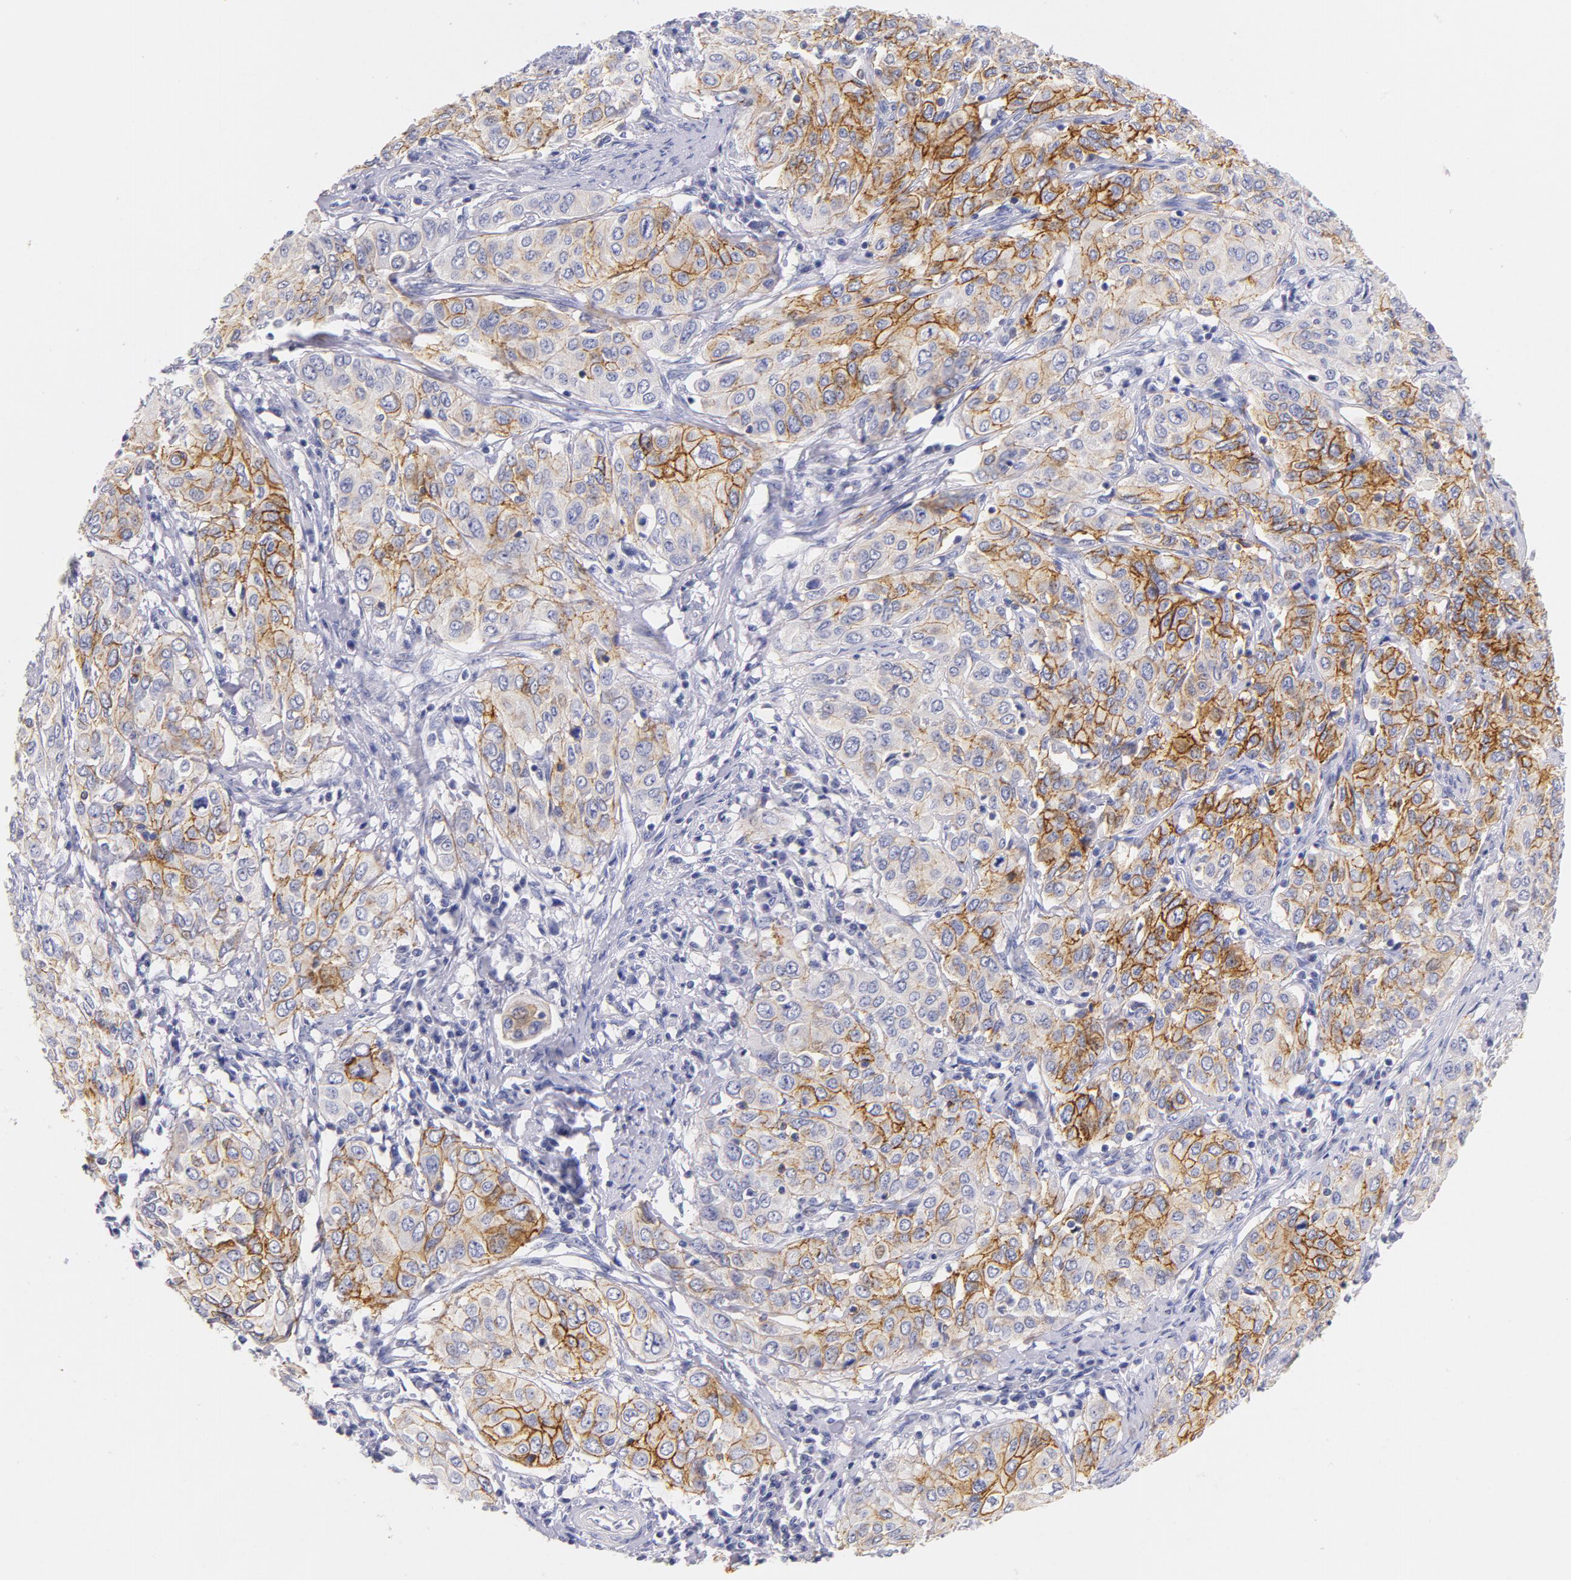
{"staining": {"intensity": "strong", "quantity": "25%-75%", "location": "cytoplasmic/membranous"}, "tissue": "cervical cancer", "cell_type": "Tumor cells", "image_type": "cancer", "snomed": [{"axis": "morphology", "description": "Squamous cell carcinoma, NOS"}, {"axis": "topography", "description": "Cervix"}], "caption": "High-magnification brightfield microscopy of squamous cell carcinoma (cervical) stained with DAB (brown) and counterstained with hematoxylin (blue). tumor cells exhibit strong cytoplasmic/membranous expression is appreciated in about25%-75% of cells.", "gene": "CD44", "patient": {"sex": "female", "age": 38}}